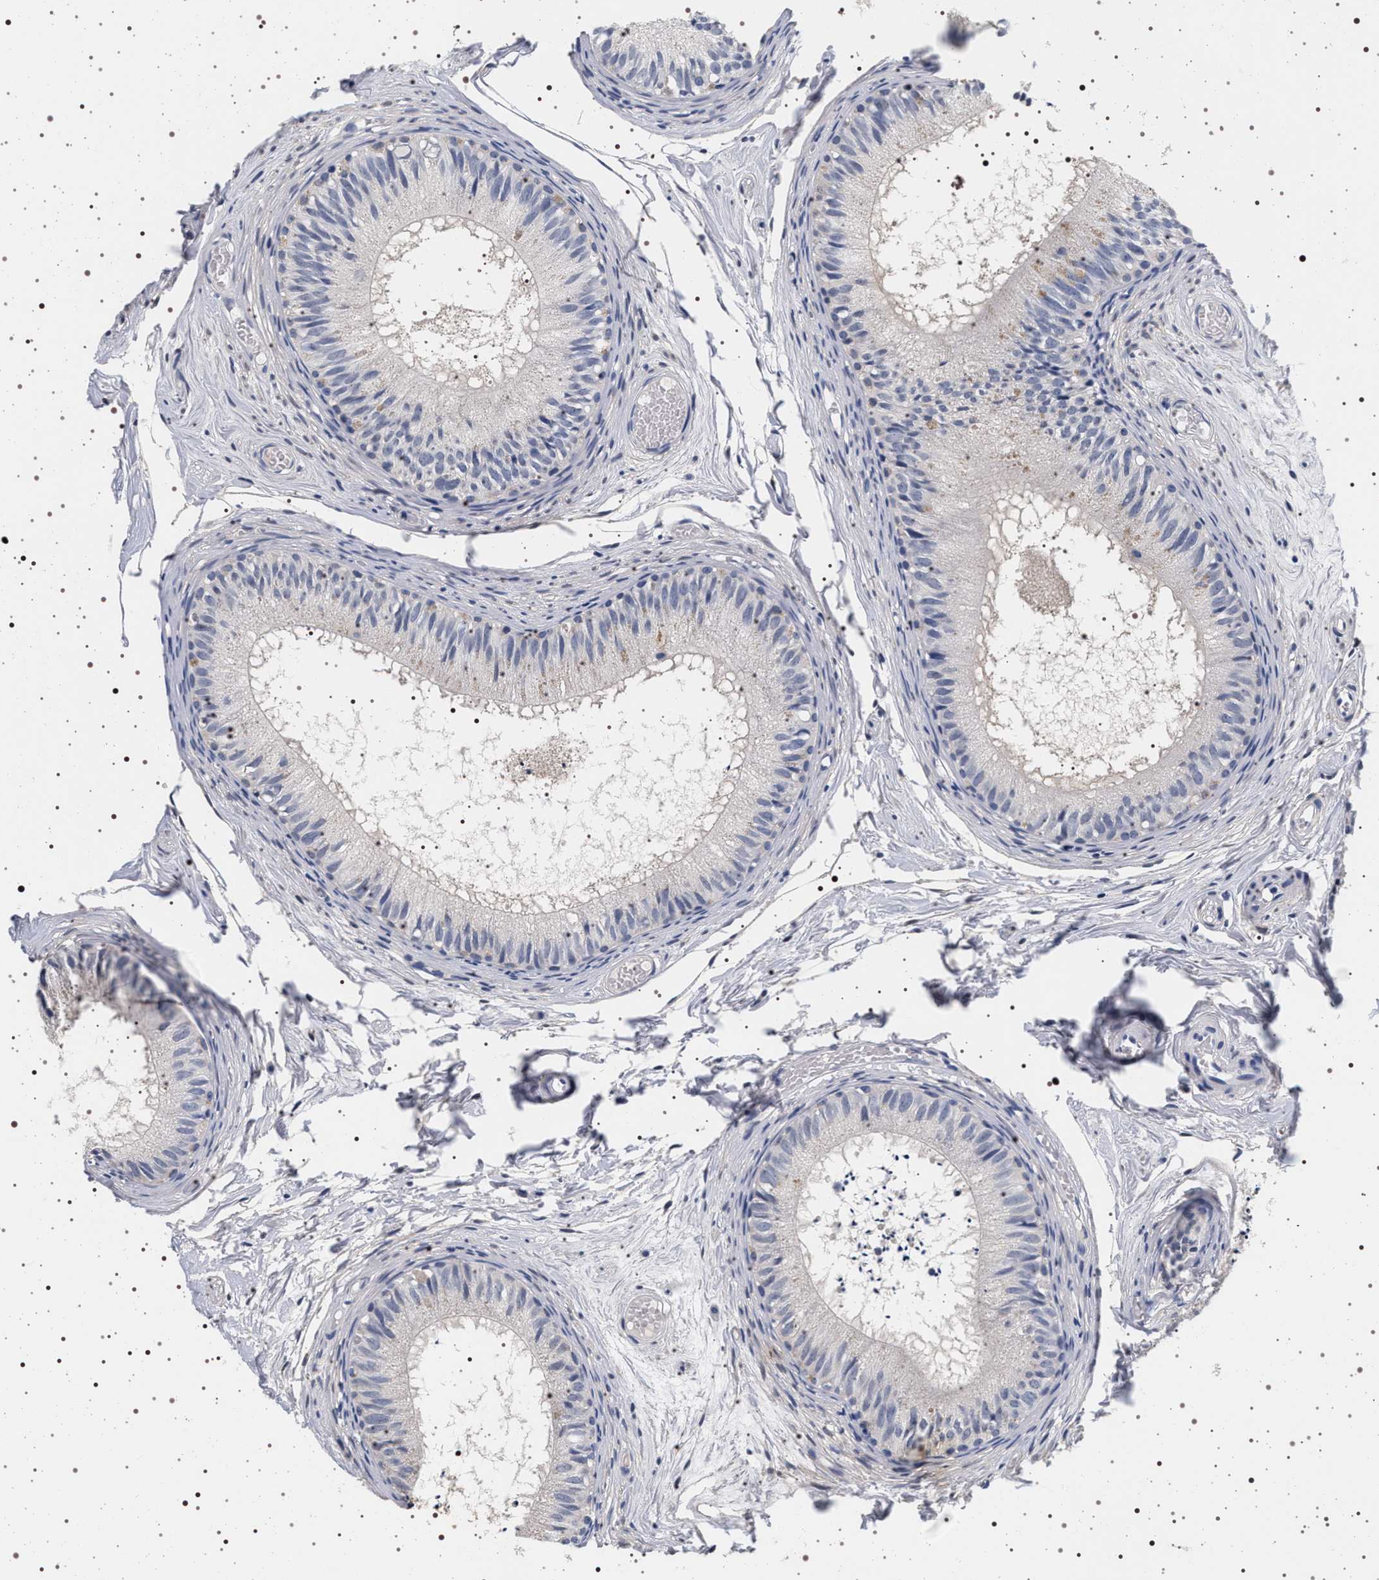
{"staining": {"intensity": "negative", "quantity": "none", "location": "none"}, "tissue": "epididymis", "cell_type": "Glandular cells", "image_type": "normal", "snomed": [{"axis": "morphology", "description": "Normal tissue, NOS"}, {"axis": "topography", "description": "Epididymis"}], "caption": "This is a micrograph of immunohistochemistry (IHC) staining of unremarkable epididymis, which shows no positivity in glandular cells.", "gene": "MAPK10", "patient": {"sex": "male", "age": 46}}